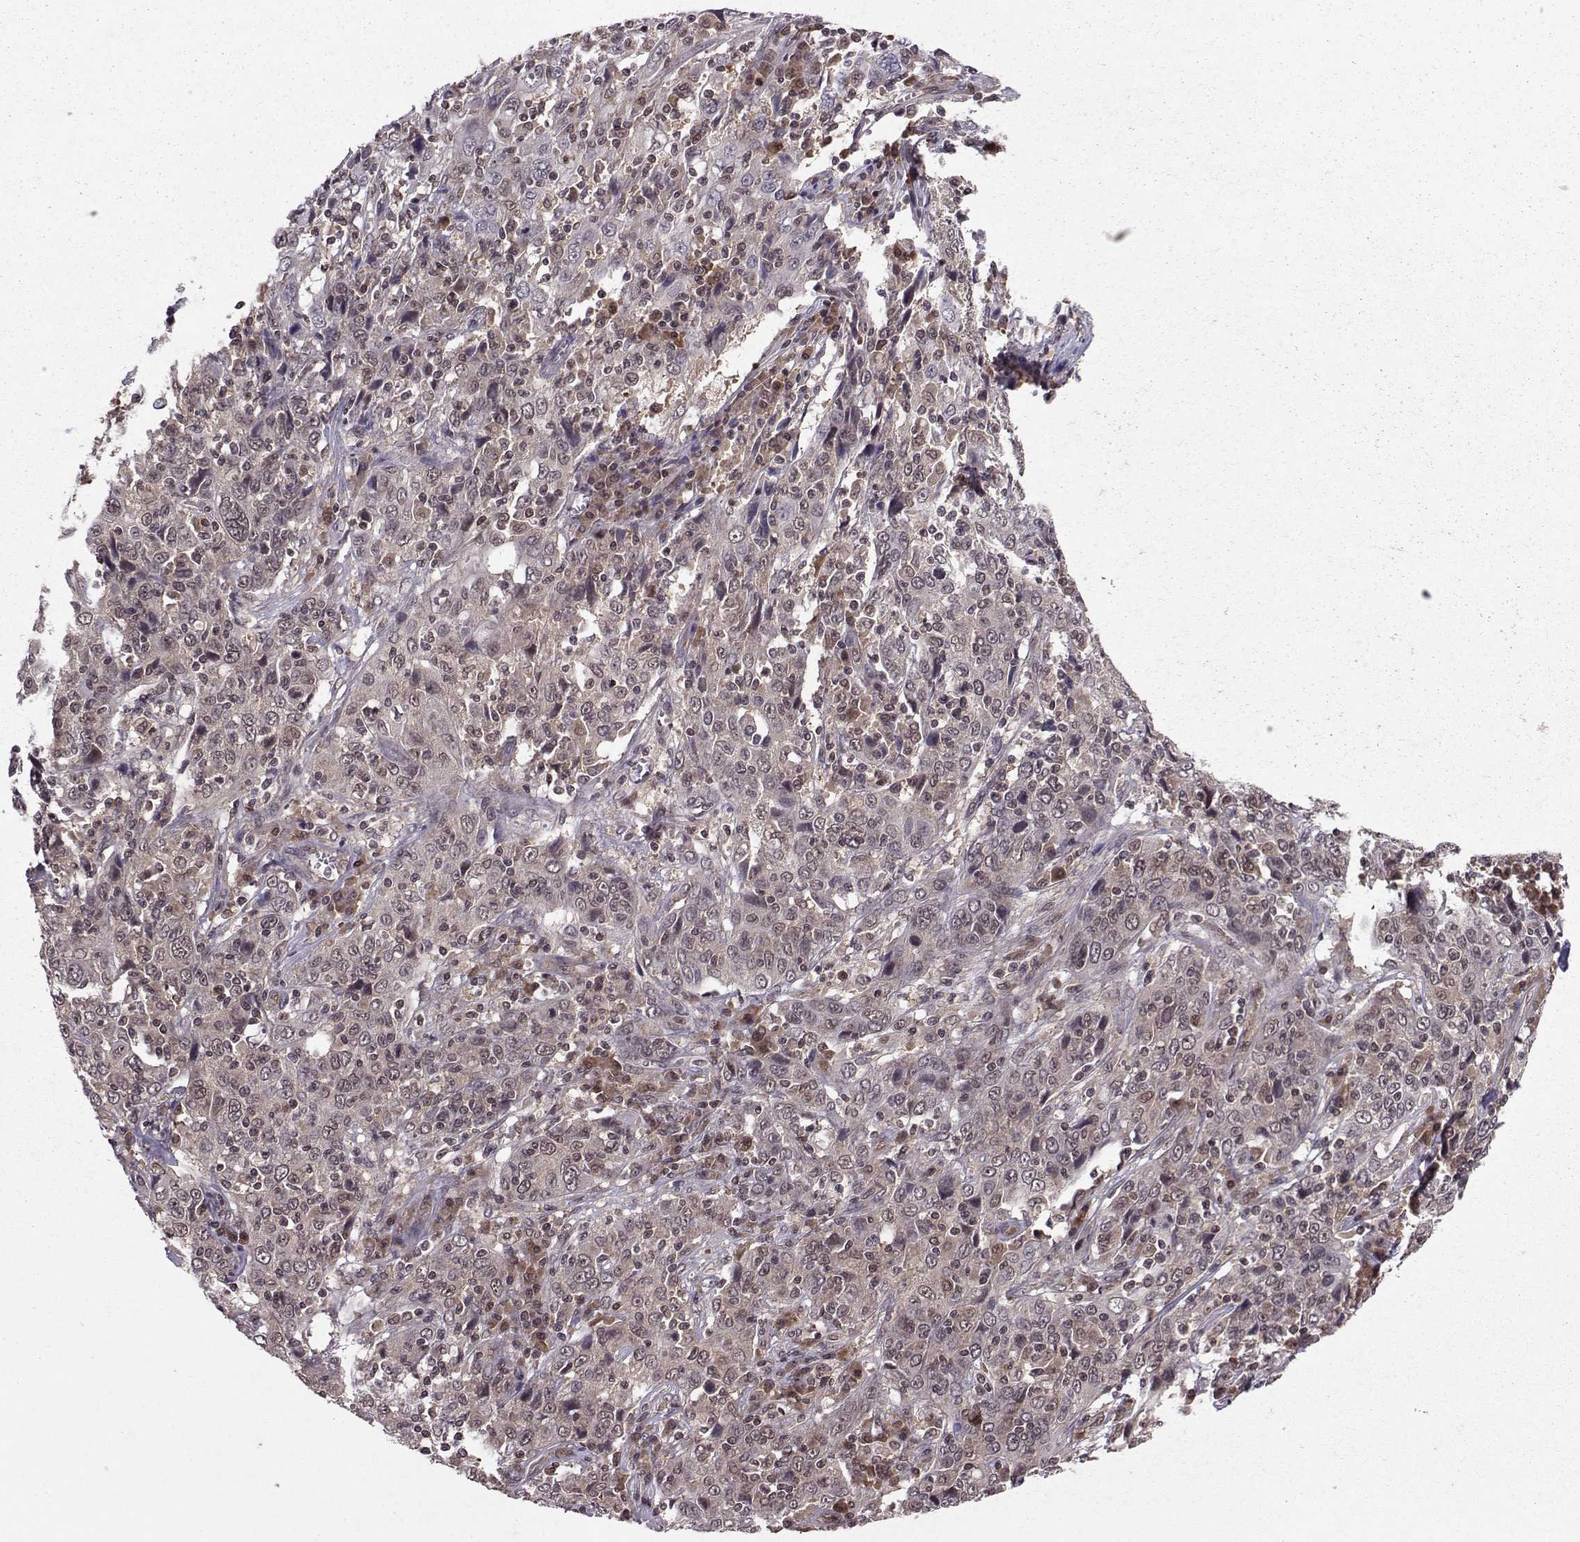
{"staining": {"intensity": "negative", "quantity": "none", "location": "none"}, "tissue": "cervical cancer", "cell_type": "Tumor cells", "image_type": "cancer", "snomed": [{"axis": "morphology", "description": "Squamous cell carcinoma, NOS"}, {"axis": "topography", "description": "Cervix"}], "caption": "The micrograph shows no staining of tumor cells in cervical cancer (squamous cell carcinoma).", "gene": "PPP2R2A", "patient": {"sex": "female", "age": 46}}